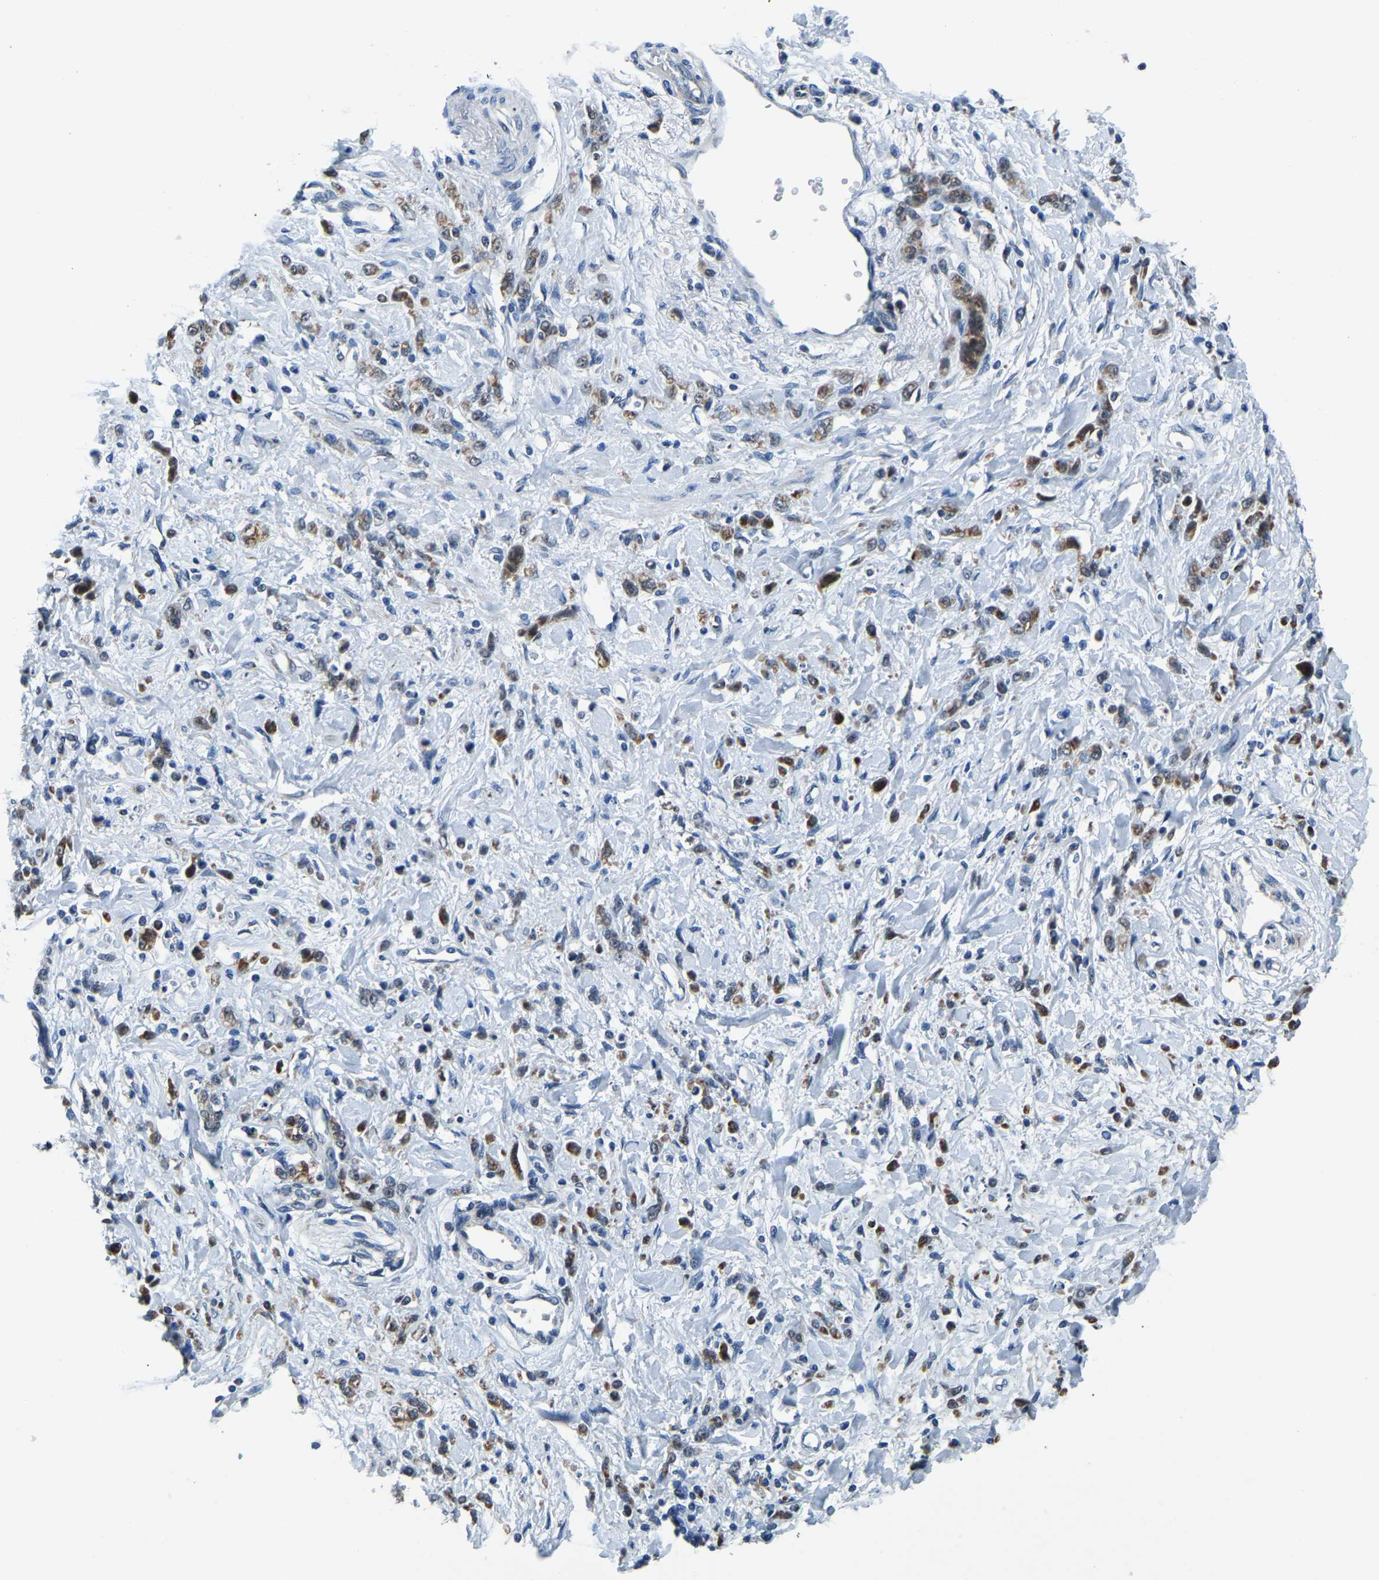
{"staining": {"intensity": "moderate", "quantity": ">75%", "location": "cytoplasmic/membranous"}, "tissue": "stomach cancer", "cell_type": "Tumor cells", "image_type": "cancer", "snomed": [{"axis": "morphology", "description": "Normal tissue, NOS"}, {"axis": "morphology", "description": "Adenocarcinoma, NOS"}, {"axis": "topography", "description": "Stomach"}], "caption": "Adenocarcinoma (stomach) was stained to show a protein in brown. There is medium levels of moderate cytoplasmic/membranous expression in approximately >75% of tumor cells. (brown staining indicates protein expression, while blue staining denotes nuclei).", "gene": "BNIP3L", "patient": {"sex": "male", "age": 82}}